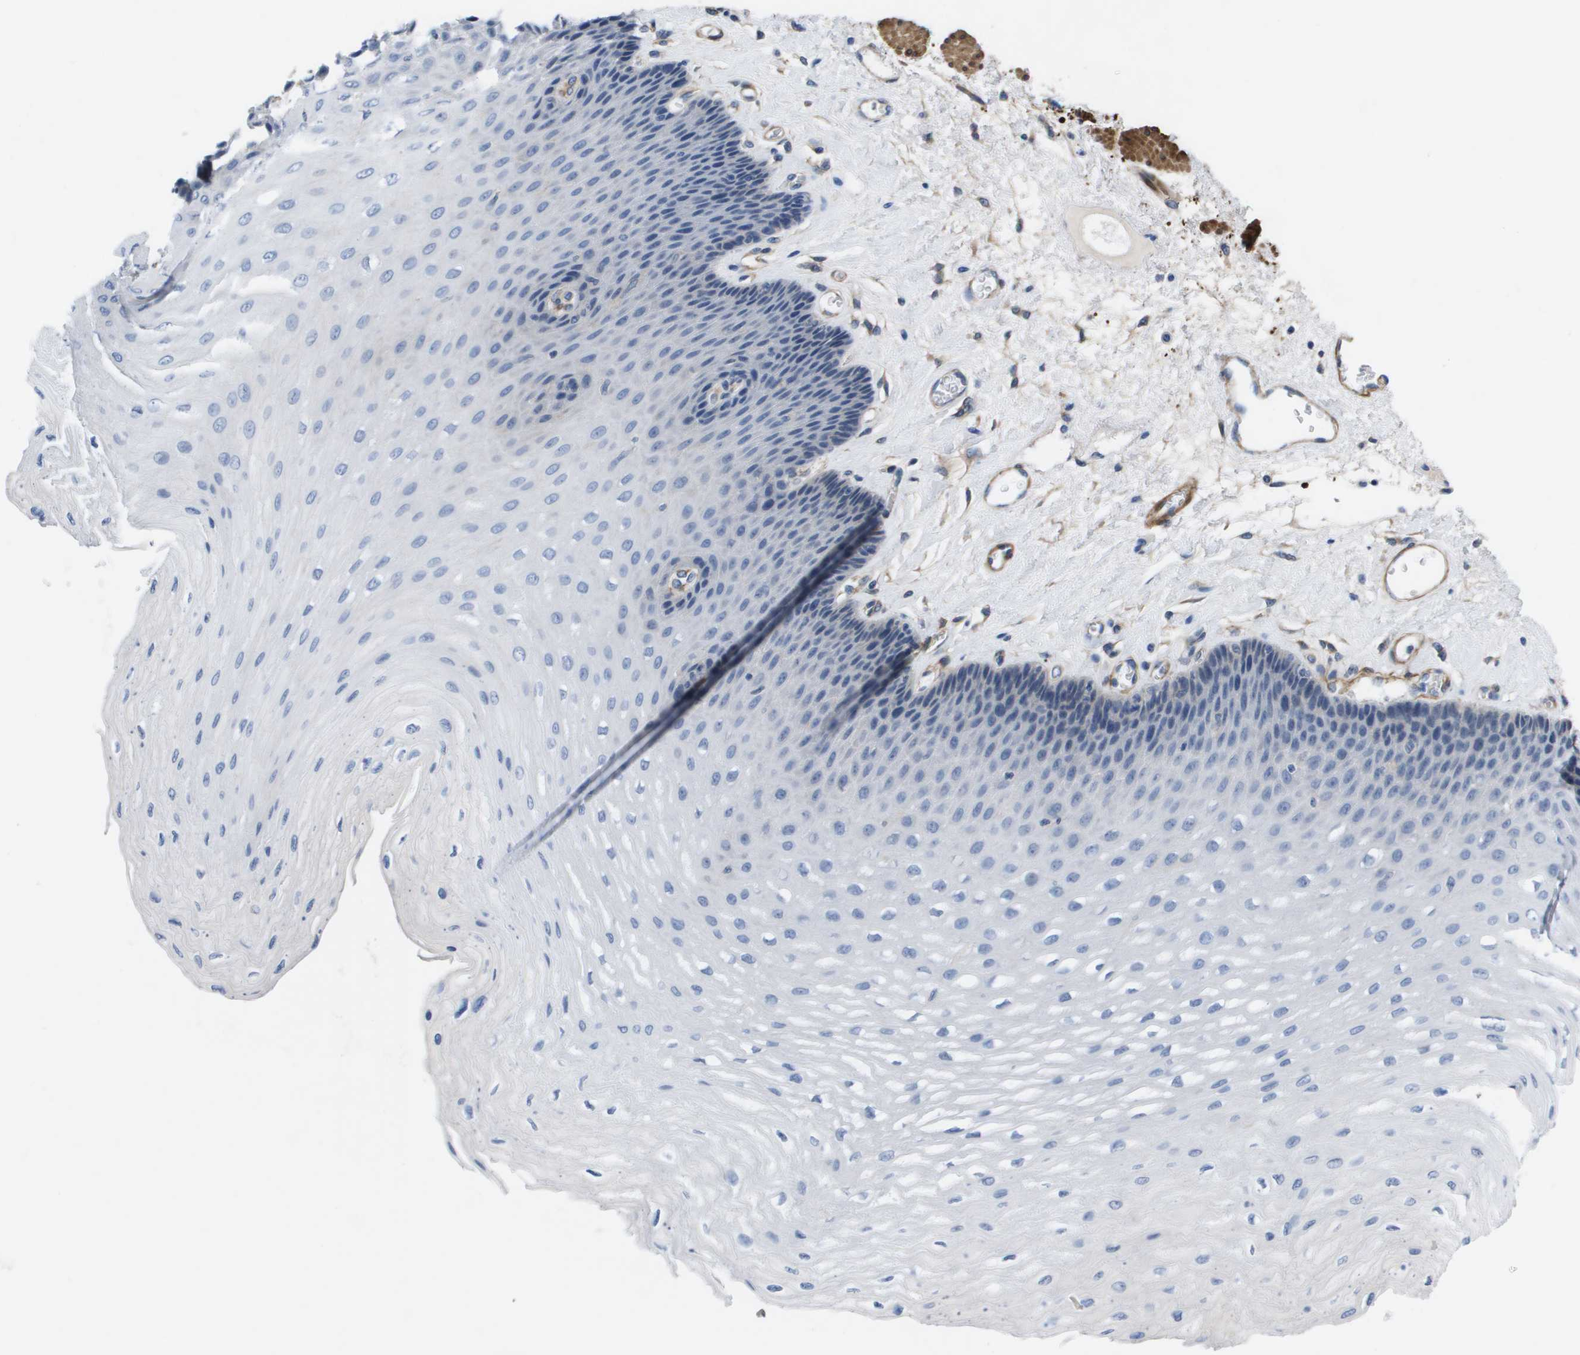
{"staining": {"intensity": "negative", "quantity": "none", "location": "none"}, "tissue": "esophagus", "cell_type": "Squamous epithelial cells", "image_type": "normal", "snomed": [{"axis": "morphology", "description": "Normal tissue, NOS"}, {"axis": "topography", "description": "Esophagus"}], "caption": "Immunohistochemistry of unremarkable esophagus exhibits no positivity in squamous epithelial cells.", "gene": "LPP", "patient": {"sex": "female", "age": 72}}